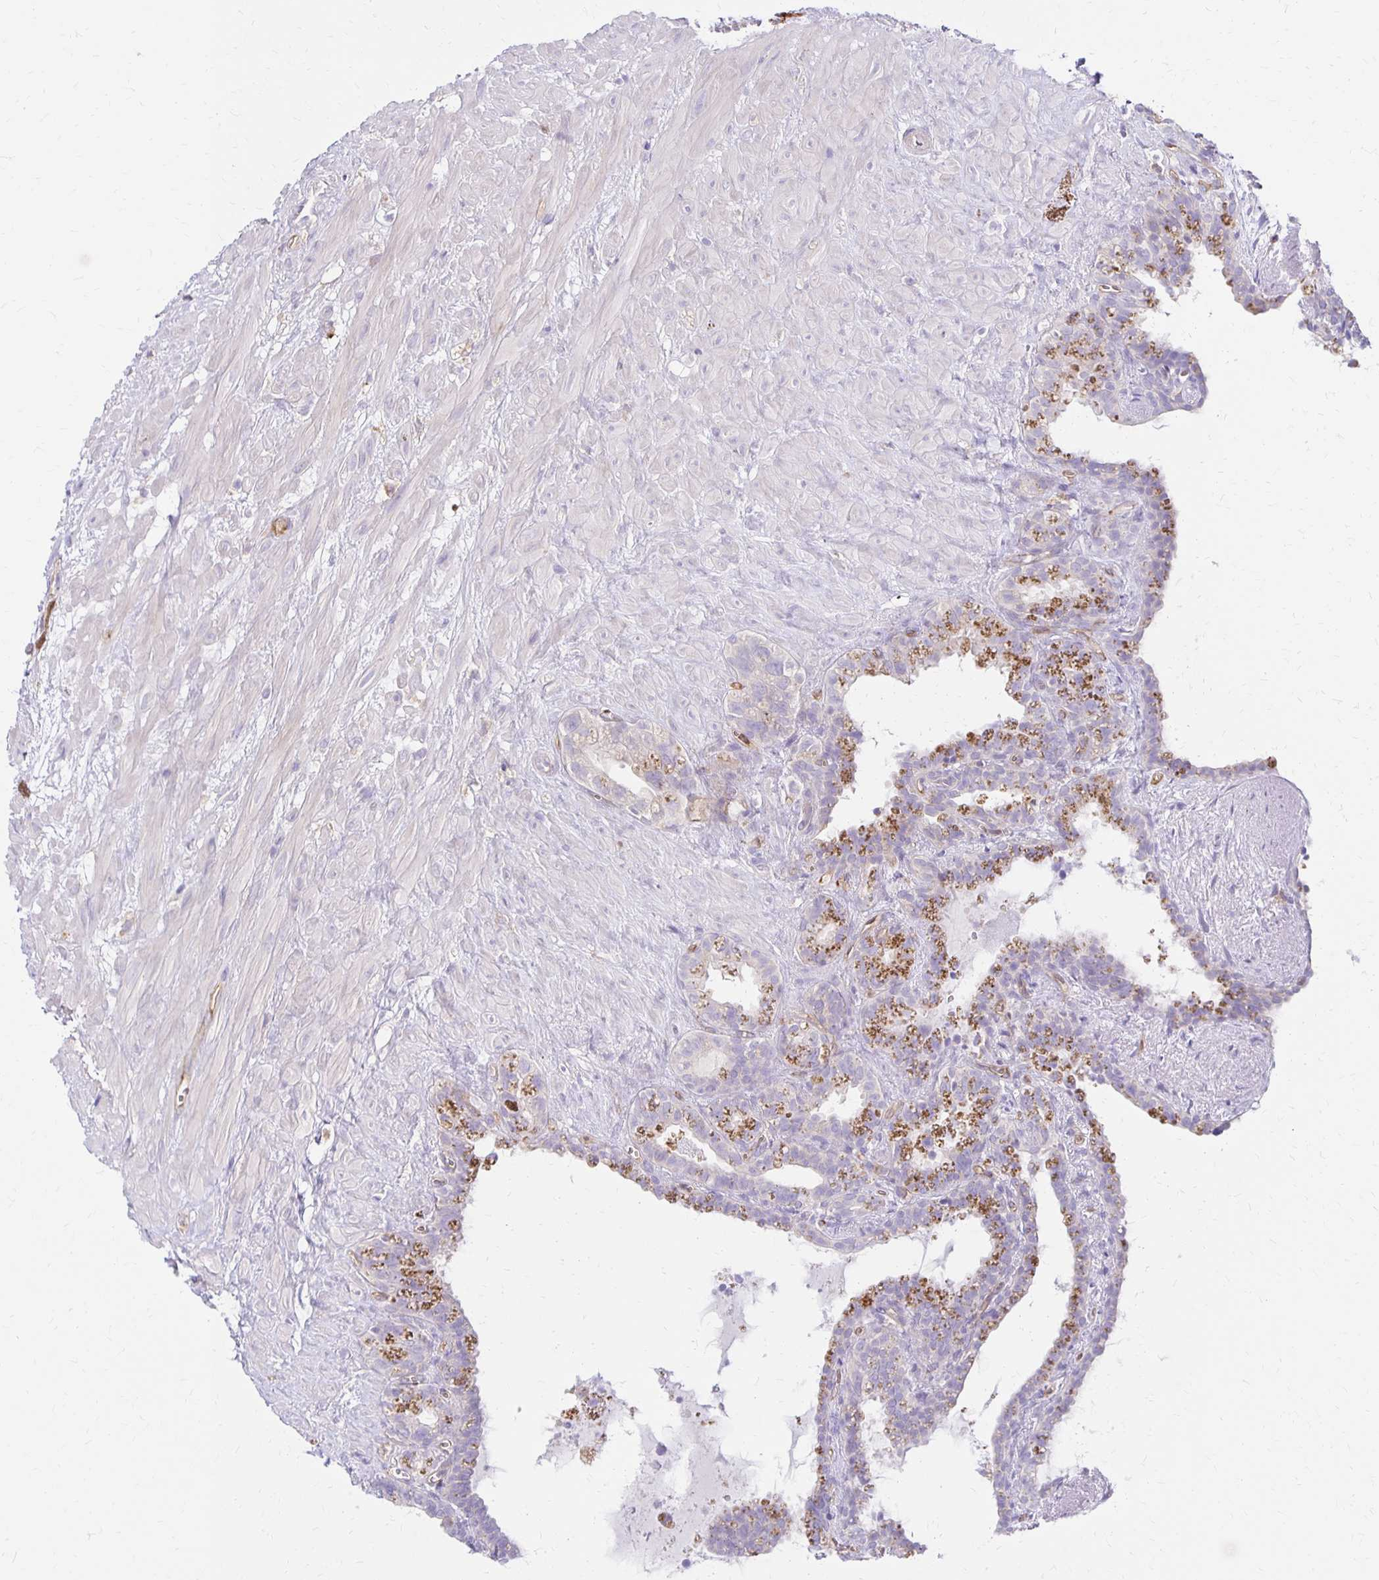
{"staining": {"intensity": "moderate", "quantity": "<25%", "location": "cytoplasmic/membranous"}, "tissue": "seminal vesicle", "cell_type": "Glandular cells", "image_type": "normal", "snomed": [{"axis": "morphology", "description": "Normal tissue, NOS"}, {"axis": "topography", "description": "Seminal veicle"}], "caption": "Moderate cytoplasmic/membranous staining is present in approximately <25% of glandular cells in benign seminal vesicle. (Stains: DAB in brown, nuclei in blue, Microscopy: brightfield microscopy at high magnification).", "gene": "TTYH1", "patient": {"sex": "male", "age": 76}}